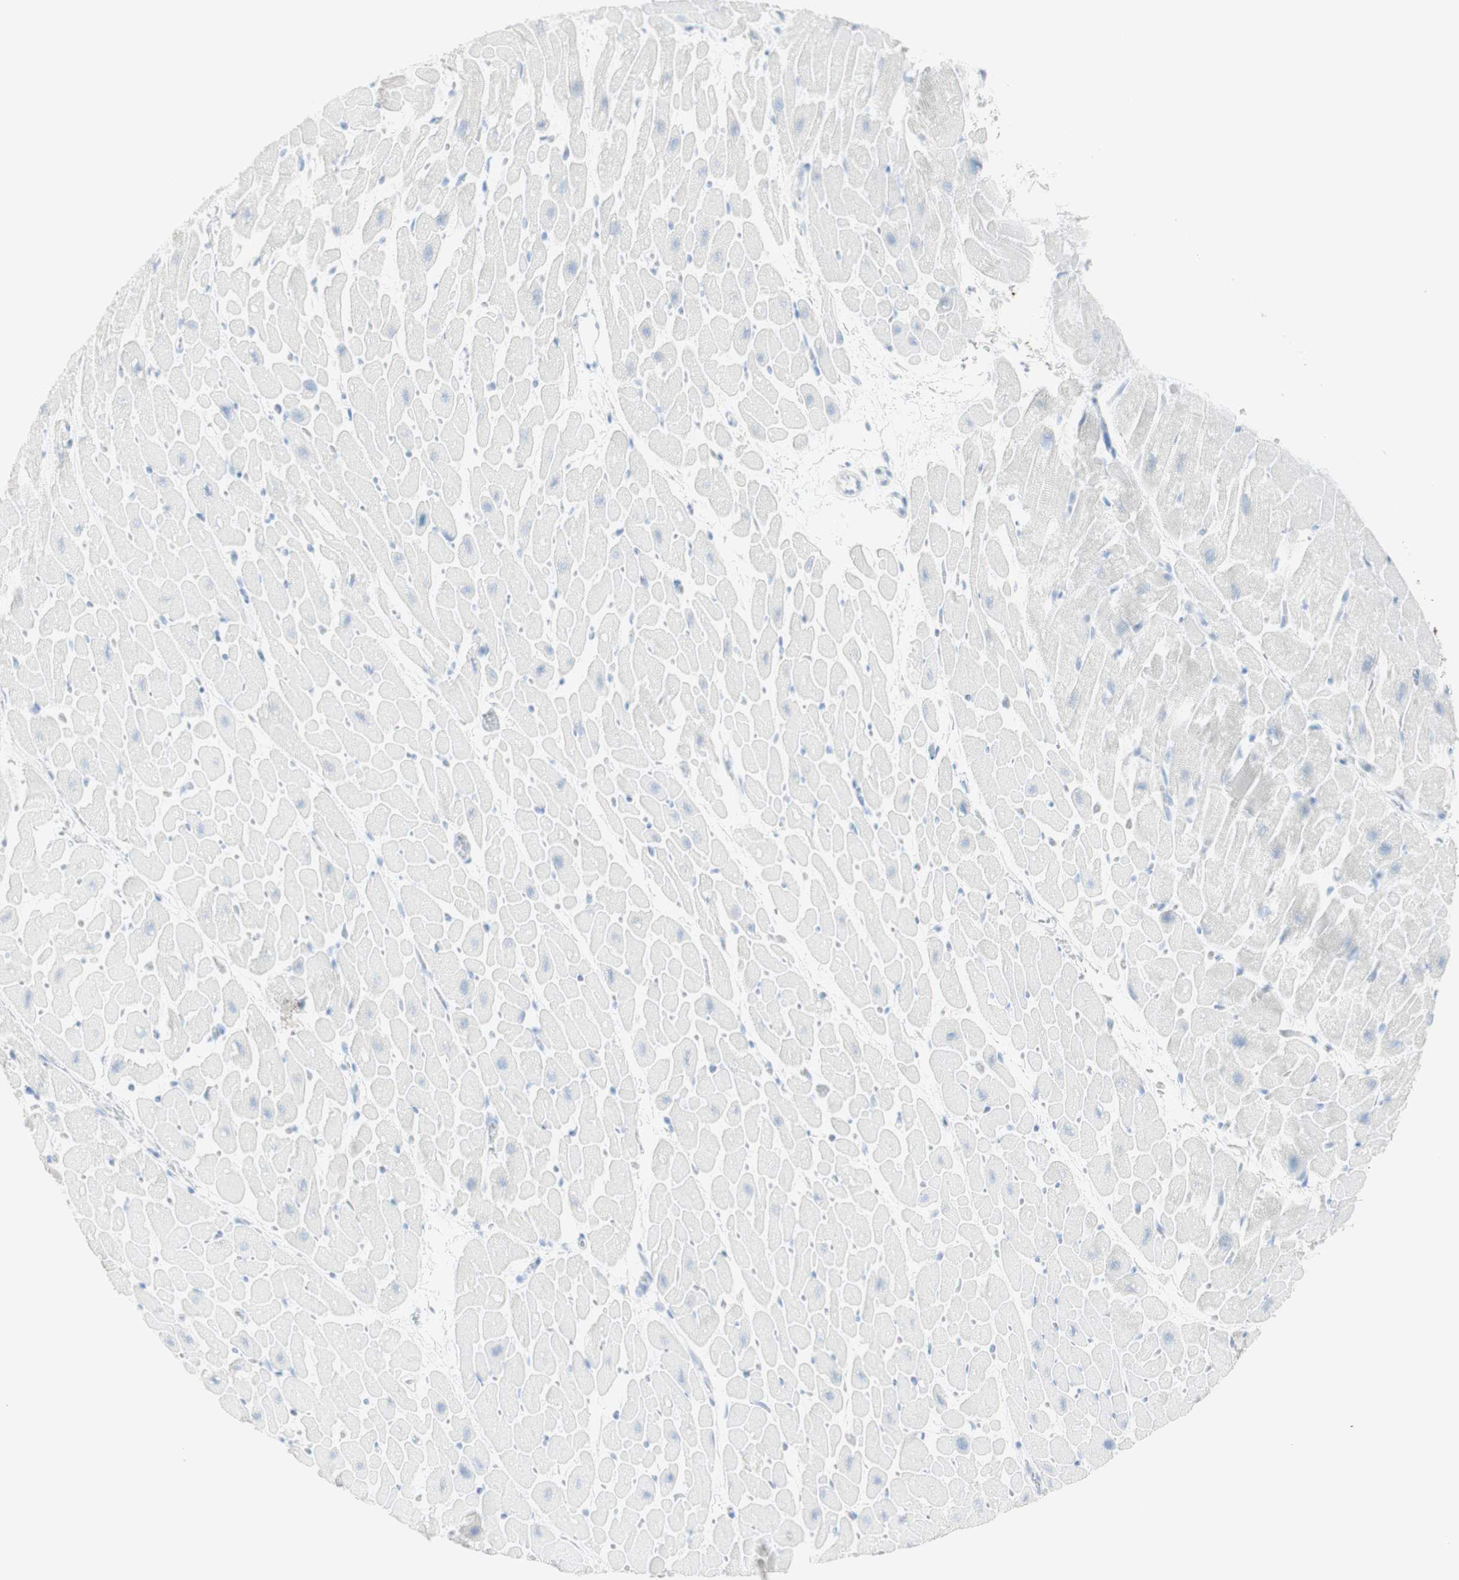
{"staining": {"intensity": "negative", "quantity": "none", "location": "none"}, "tissue": "heart muscle", "cell_type": "Cardiomyocytes", "image_type": "normal", "snomed": [{"axis": "morphology", "description": "Normal tissue, NOS"}, {"axis": "topography", "description": "Heart"}], "caption": "An image of human heart muscle is negative for staining in cardiomyocytes. (Brightfield microscopy of DAB (3,3'-diaminobenzidine) immunohistochemistry at high magnification).", "gene": "NAPSA", "patient": {"sex": "male", "age": 45}}